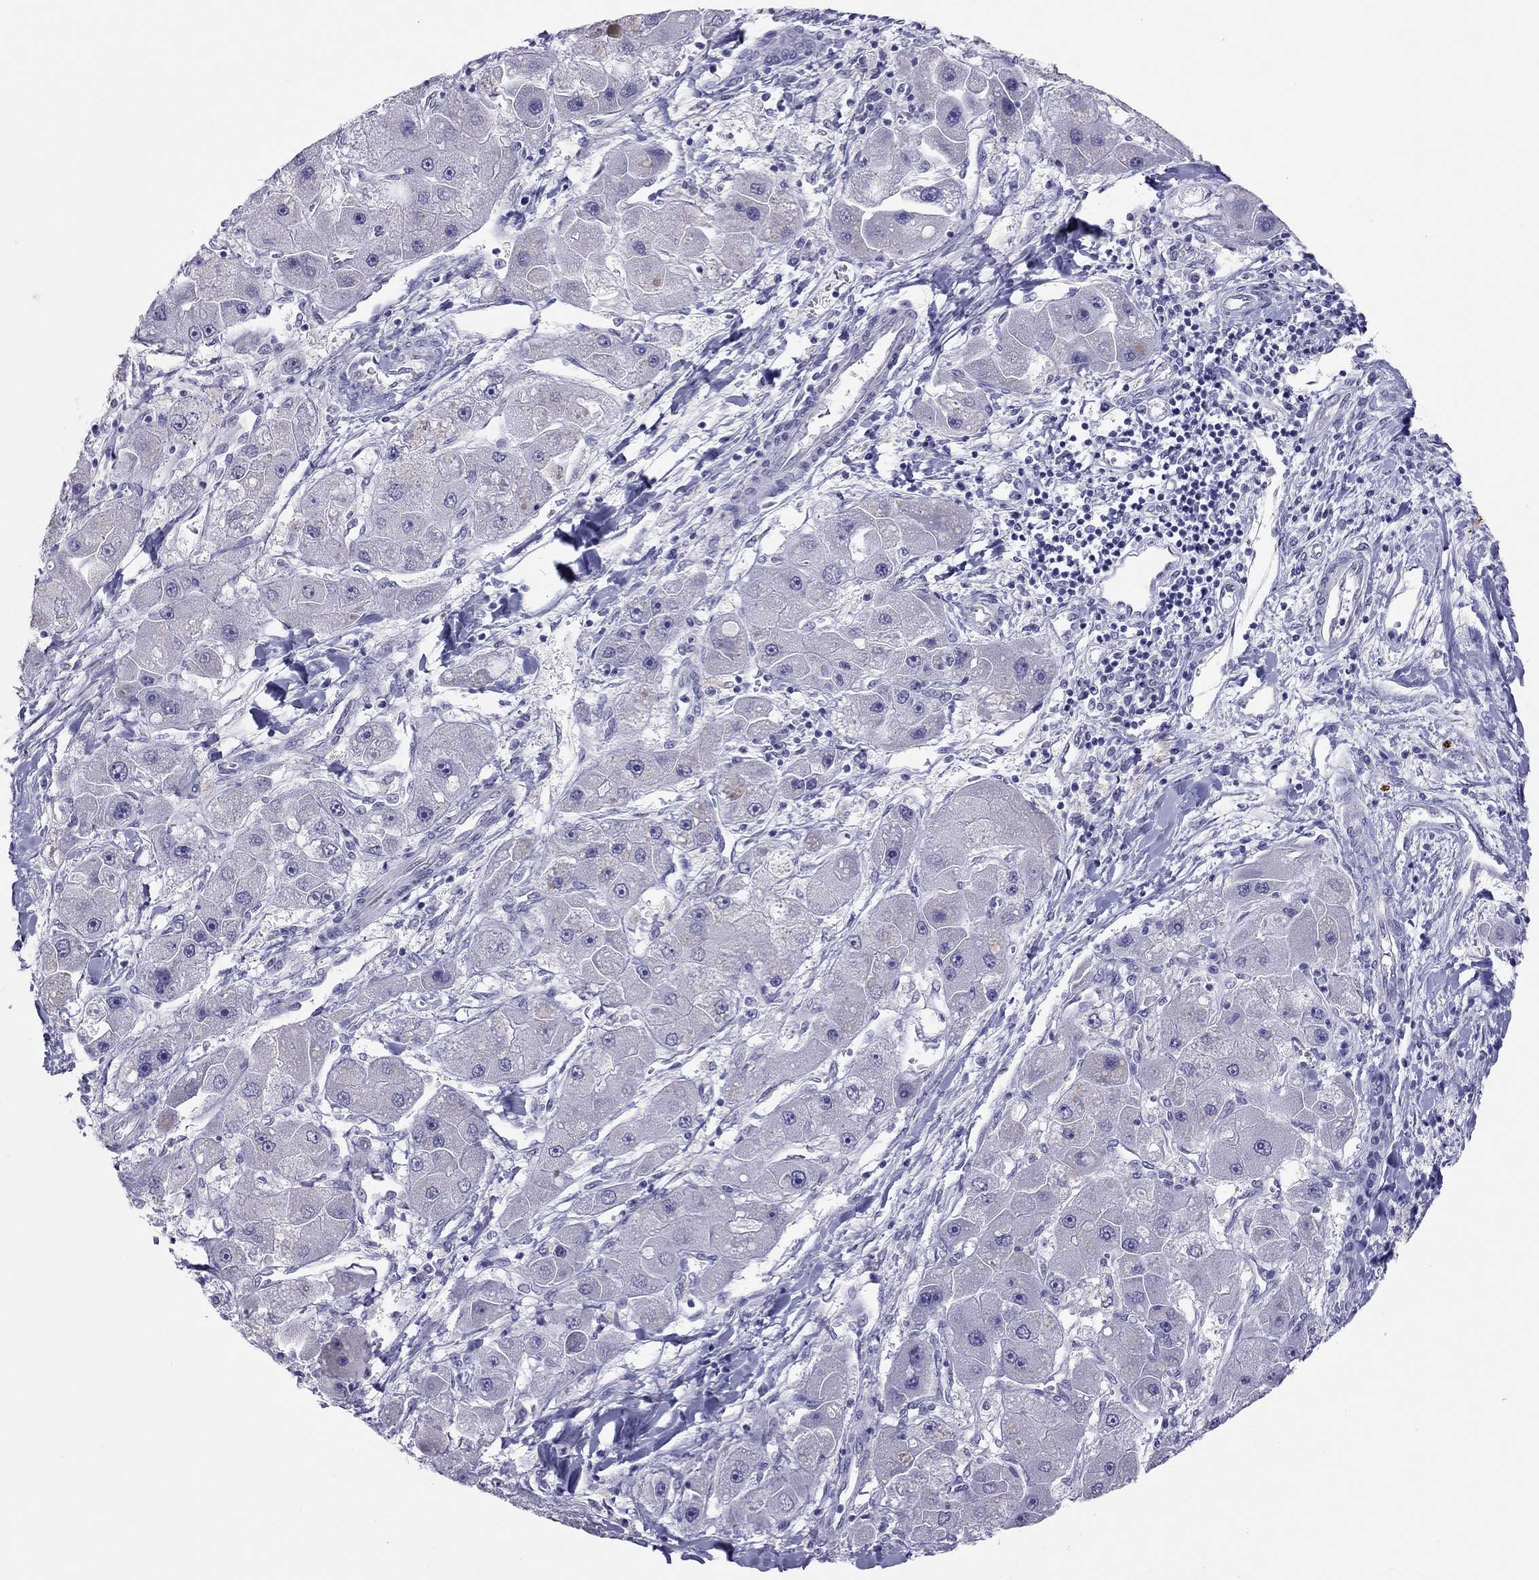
{"staining": {"intensity": "negative", "quantity": "none", "location": "none"}, "tissue": "liver cancer", "cell_type": "Tumor cells", "image_type": "cancer", "snomed": [{"axis": "morphology", "description": "Carcinoma, Hepatocellular, NOS"}, {"axis": "topography", "description": "Liver"}], "caption": "IHC of human hepatocellular carcinoma (liver) exhibits no positivity in tumor cells. Brightfield microscopy of immunohistochemistry stained with DAB (3,3'-diaminobenzidine) (brown) and hematoxylin (blue), captured at high magnification.", "gene": "JHY", "patient": {"sex": "male", "age": 24}}